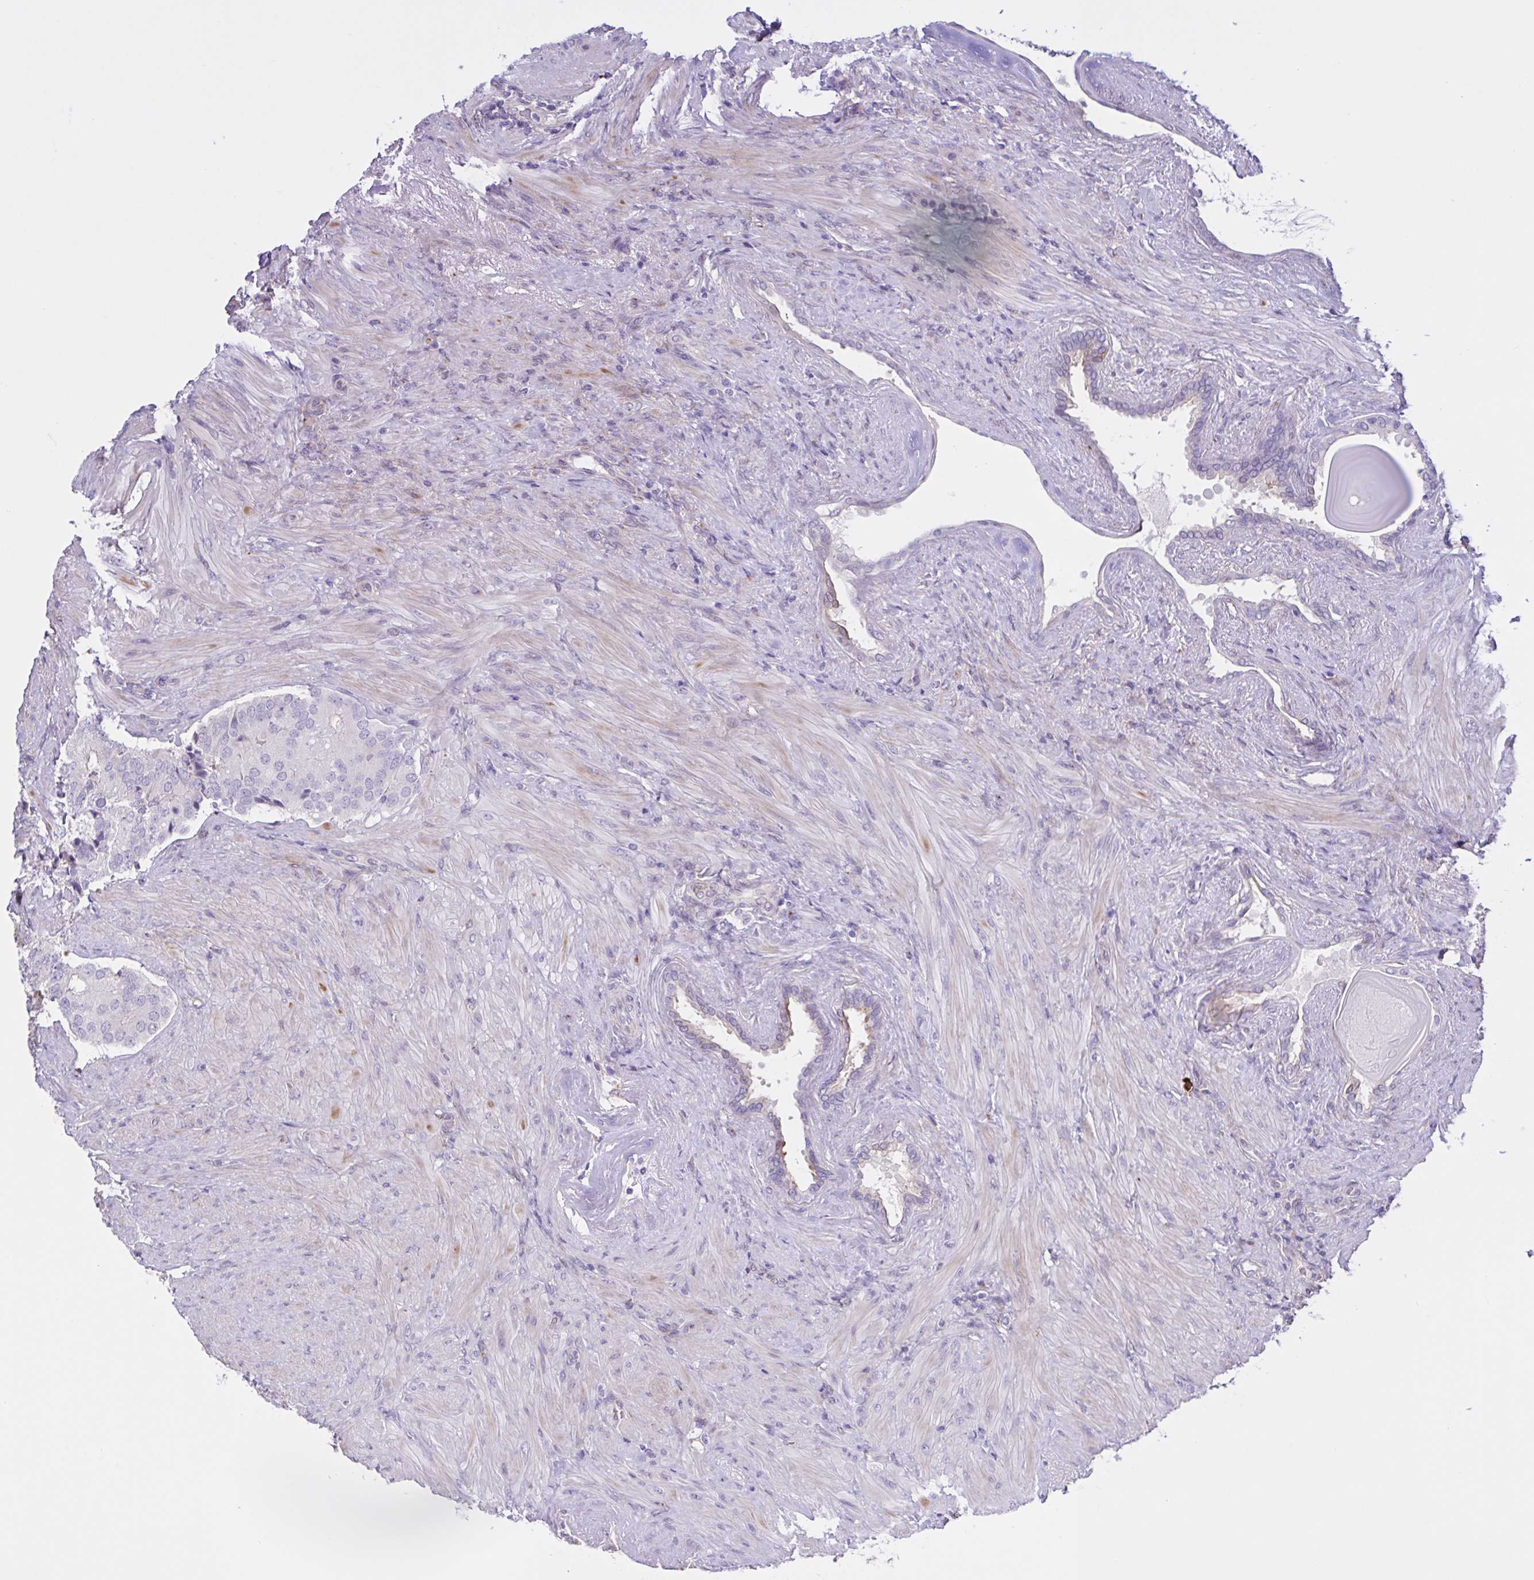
{"staining": {"intensity": "negative", "quantity": "none", "location": "none"}, "tissue": "prostate cancer", "cell_type": "Tumor cells", "image_type": "cancer", "snomed": [{"axis": "morphology", "description": "Adenocarcinoma, High grade"}, {"axis": "topography", "description": "Prostate"}], "caption": "Immunohistochemistry (IHC) of prostate cancer (adenocarcinoma (high-grade)) shows no positivity in tumor cells.", "gene": "MRGPRX2", "patient": {"sex": "male", "age": 62}}